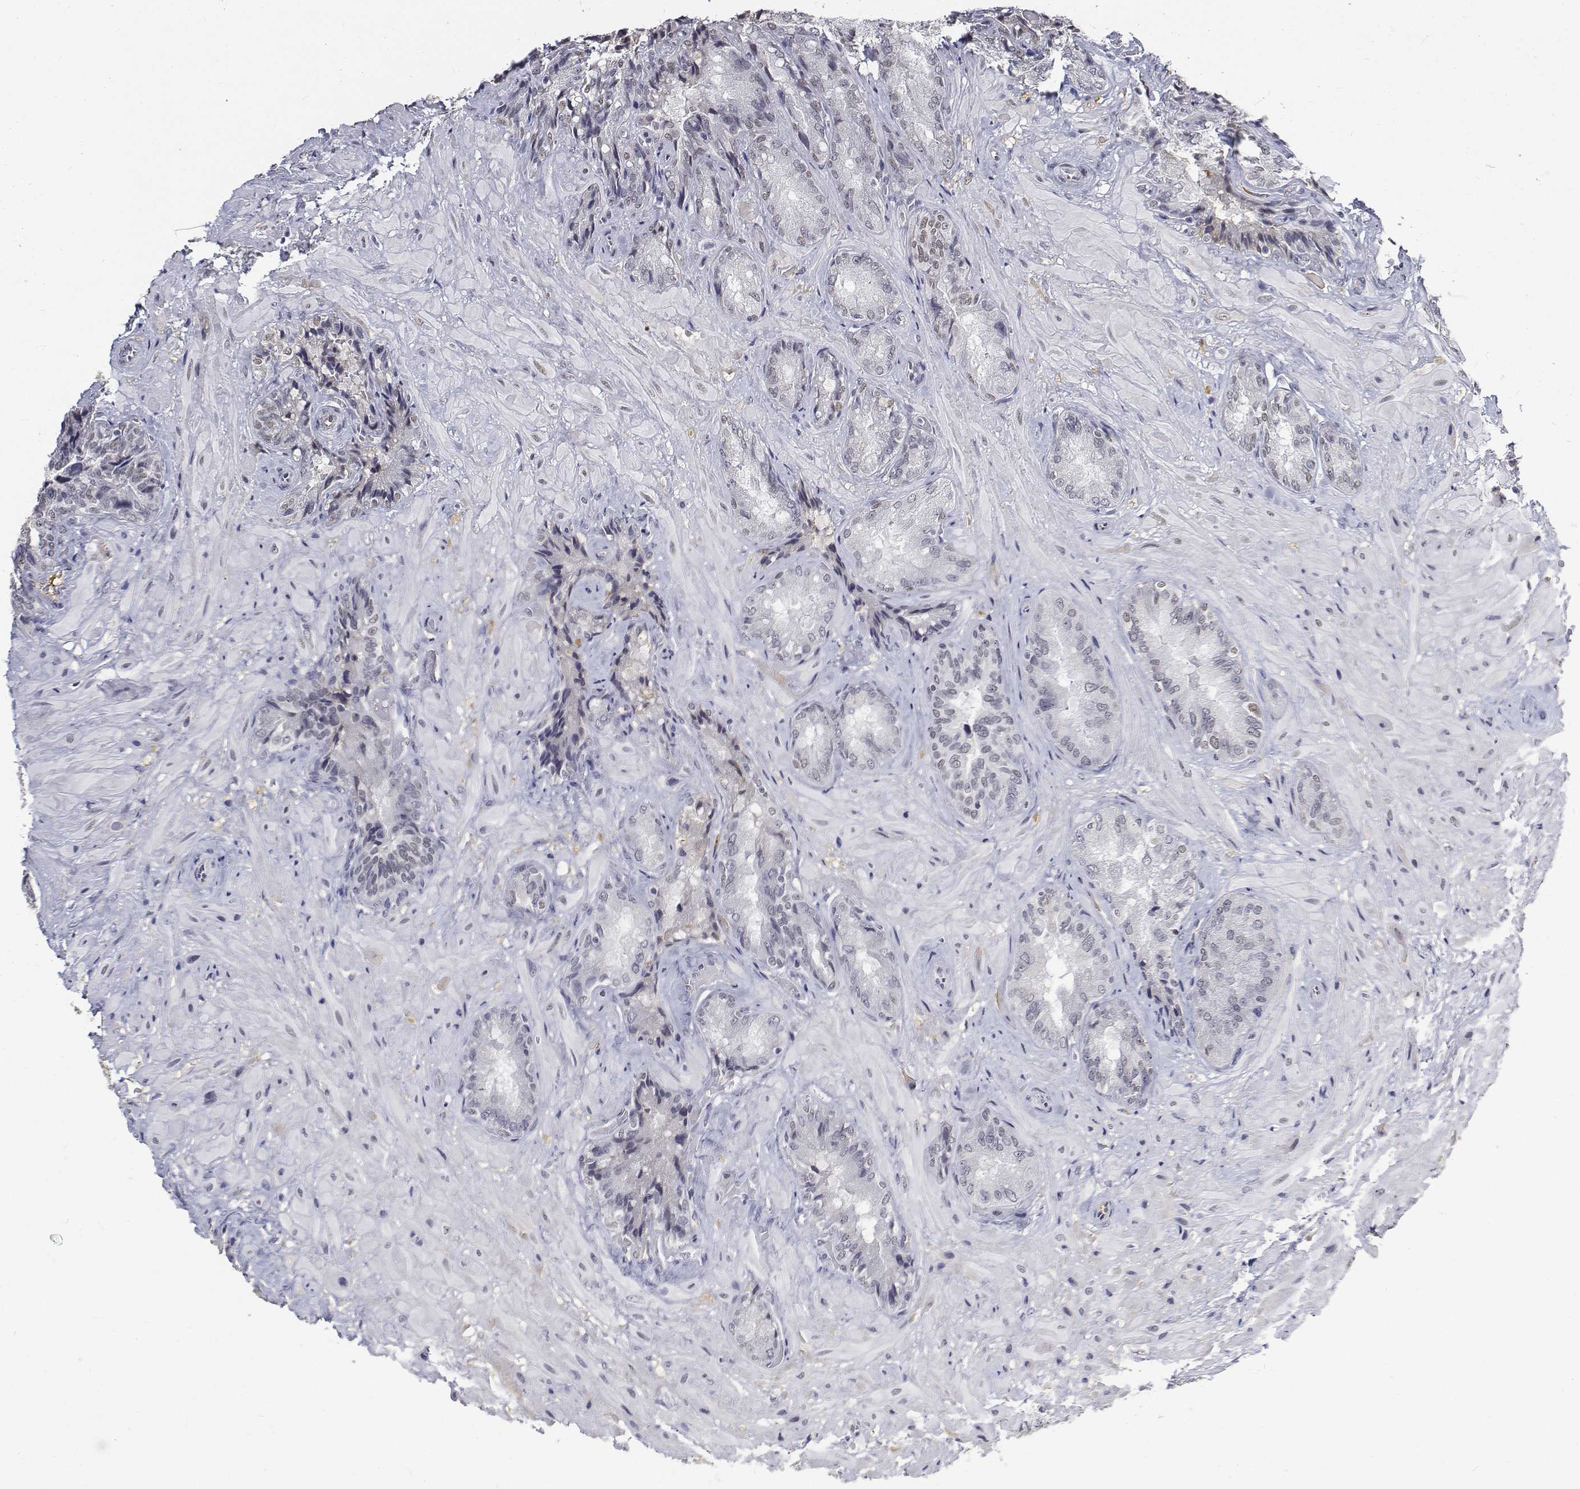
{"staining": {"intensity": "moderate", "quantity": "<25%", "location": "nuclear"}, "tissue": "seminal vesicle", "cell_type": "Glandular cells", "image_type": "normal", "snomed": [{"axis": "morphology", "description": "Normal tissue, NOS"}, {"axis": "topography", "description": "Seminal veicle"}], "caption": "A brown stain shows moderate nuclear expression of a protein in glandular cells of normal human seminal vesicle.", "gene": "ATRX", "patient": {"sex": "male", "age": 57}}